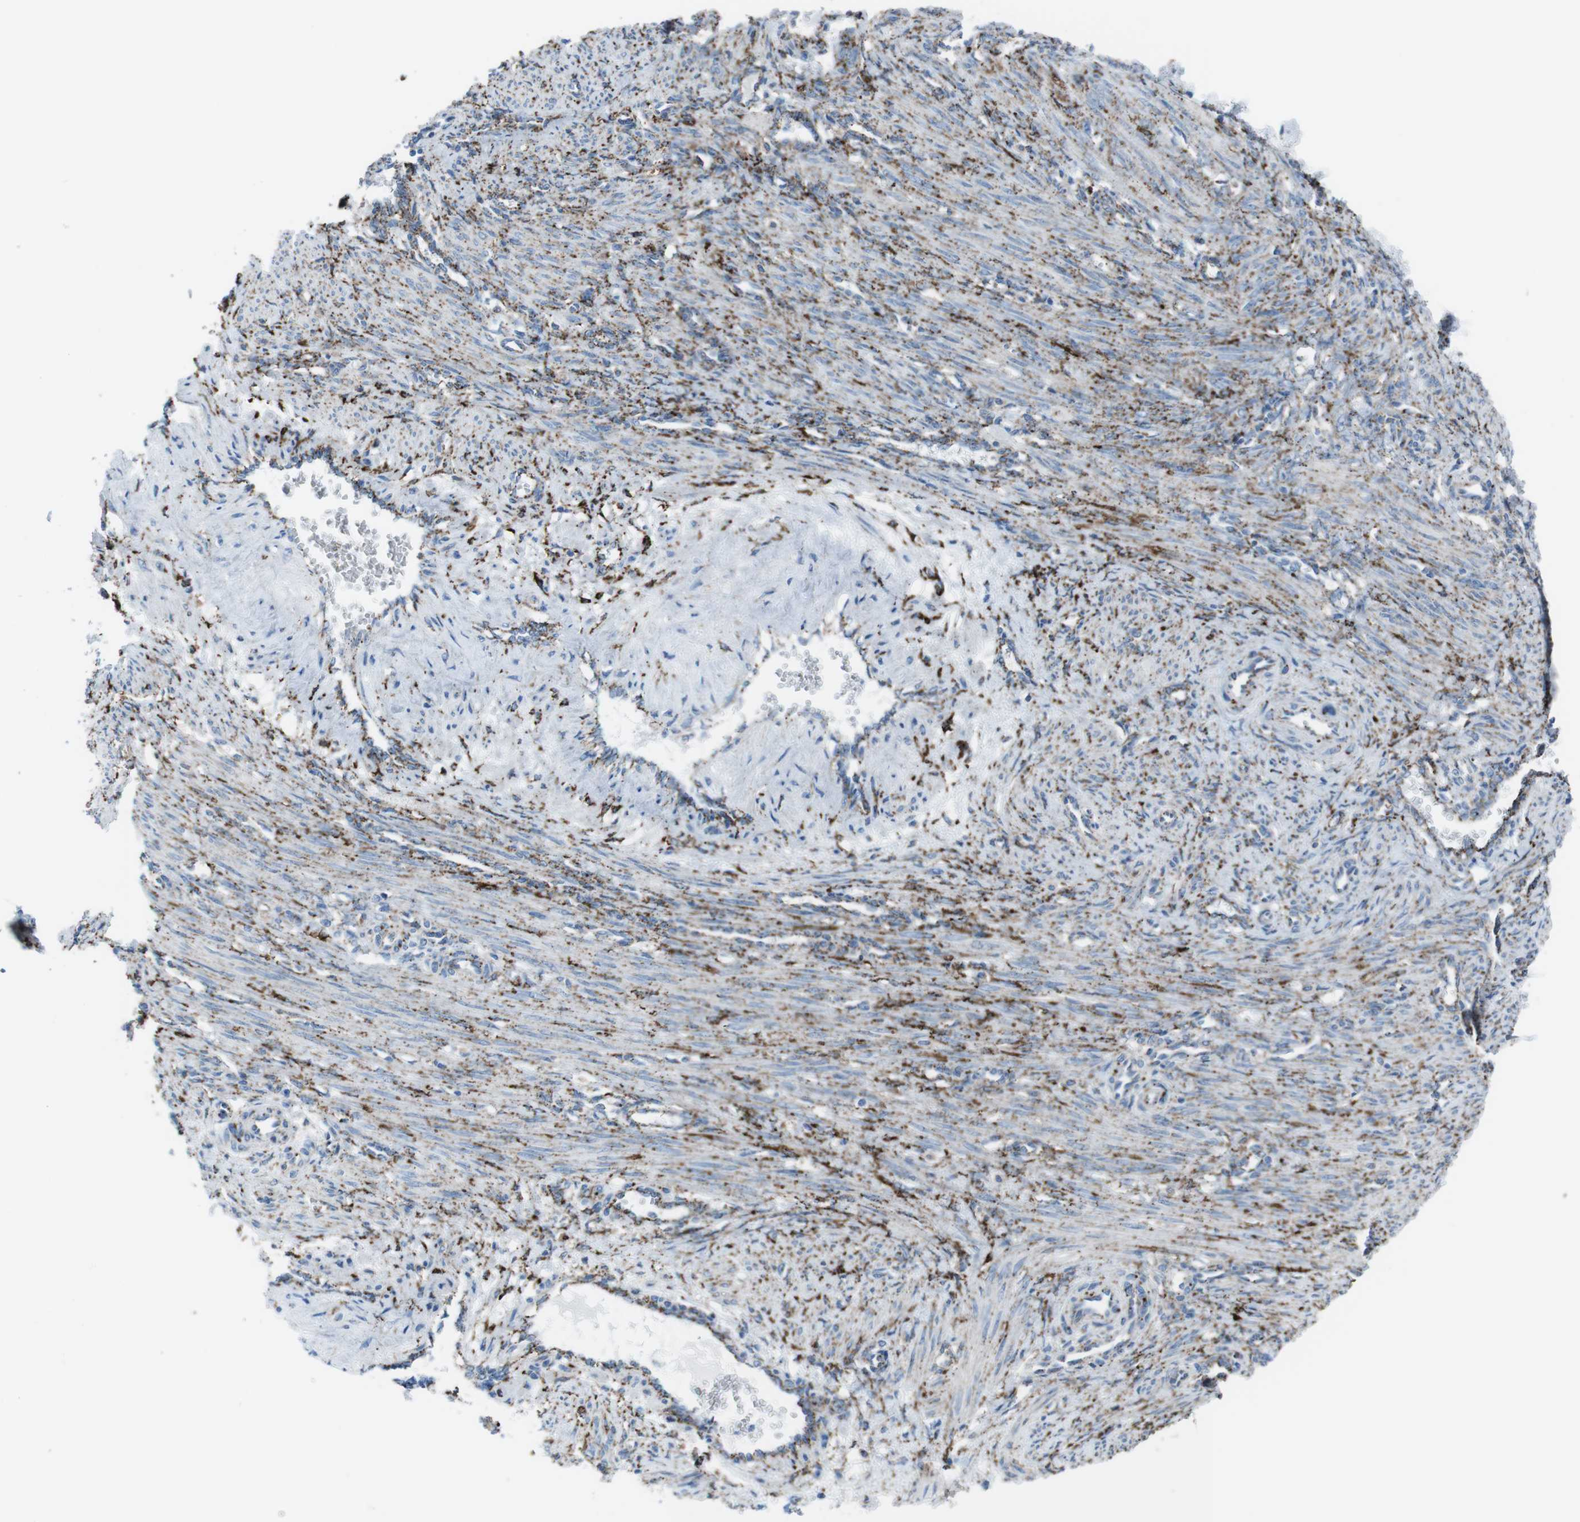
{"staining": {"intensity": "moderate", "quantity": "25%-75%", "location": "cytoplasmic/membranous"}, "tissue": "smooth muscle", "cell_type": "Smooth muscle cells", "image_type": "normal", "snomed": [{"axis": "morphology", "description": "Normal tissue, NOS"}, {"axis": "topography", "description": "Endometrium"}], "caption": "Benign smooth muscle was stained to show a protein in brown. There is medium levels of moderate cytoplasmic/membranous staining in approximately 25%-75% of smooth muscle cells. (brown staining indicates protein expression, while blue staining denotes nuclei).", "gene": "SCARB2", "patient": {"sex": "female", "age": 33}}